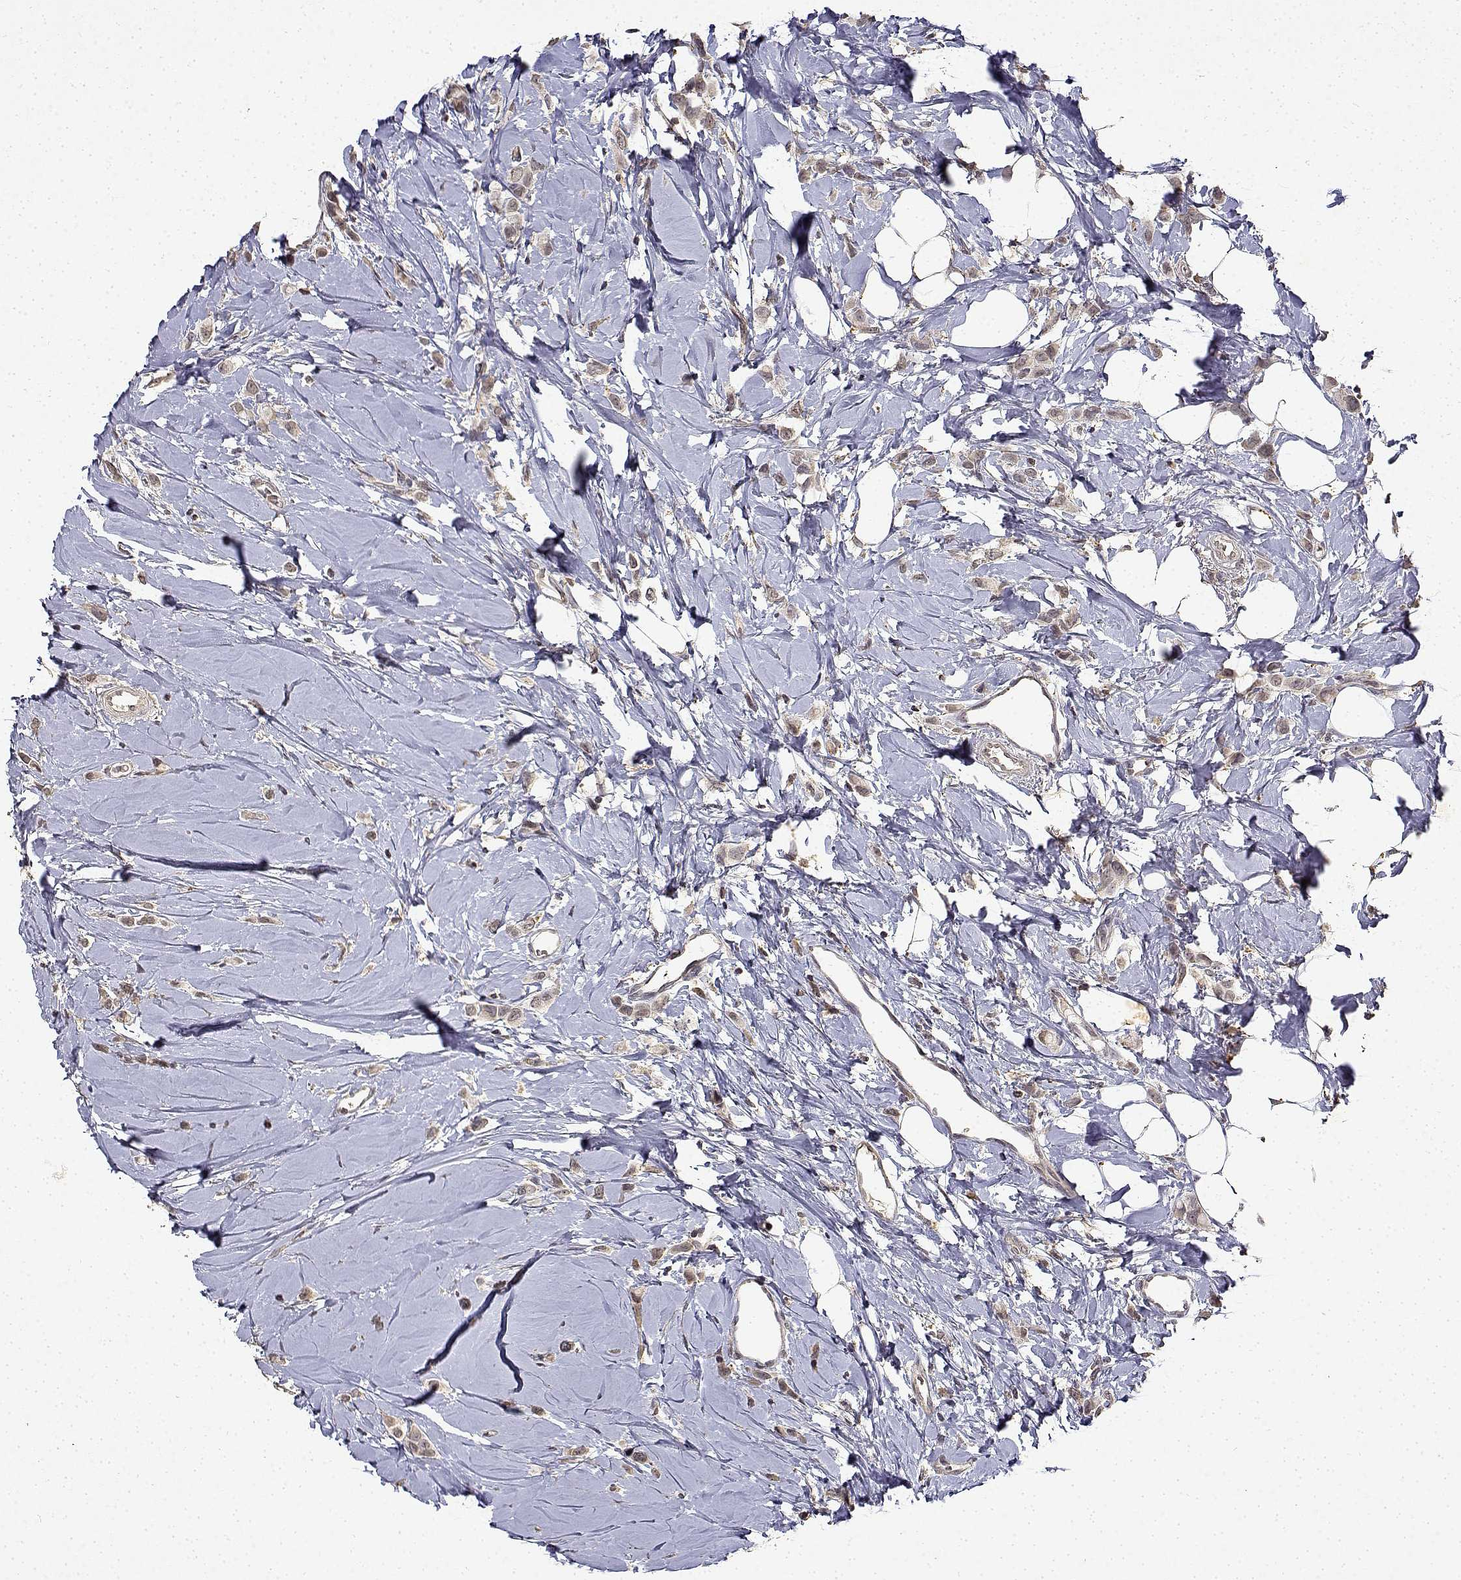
{"staining": {"intensity": "weak", "quantity": ">75%", "location": "cytoplasmic/membranous"}, "tissue": "breast cancer", "cell_type": "Tumor cells", "image_type": "cancer", "snomed": [{"axis": "morphology", "description": "Lobular carcinoma"}, {"axis": "topography", "description": "Breast"}], "caption": "Protein analysis of breast cancer tissue shows weak cytoplasmic/membranous positivity in about >75% of tumor cells. Nuclei are stained in blue.", "gene": "BDNF", "patient": {"sex": "female", "age": 66}}